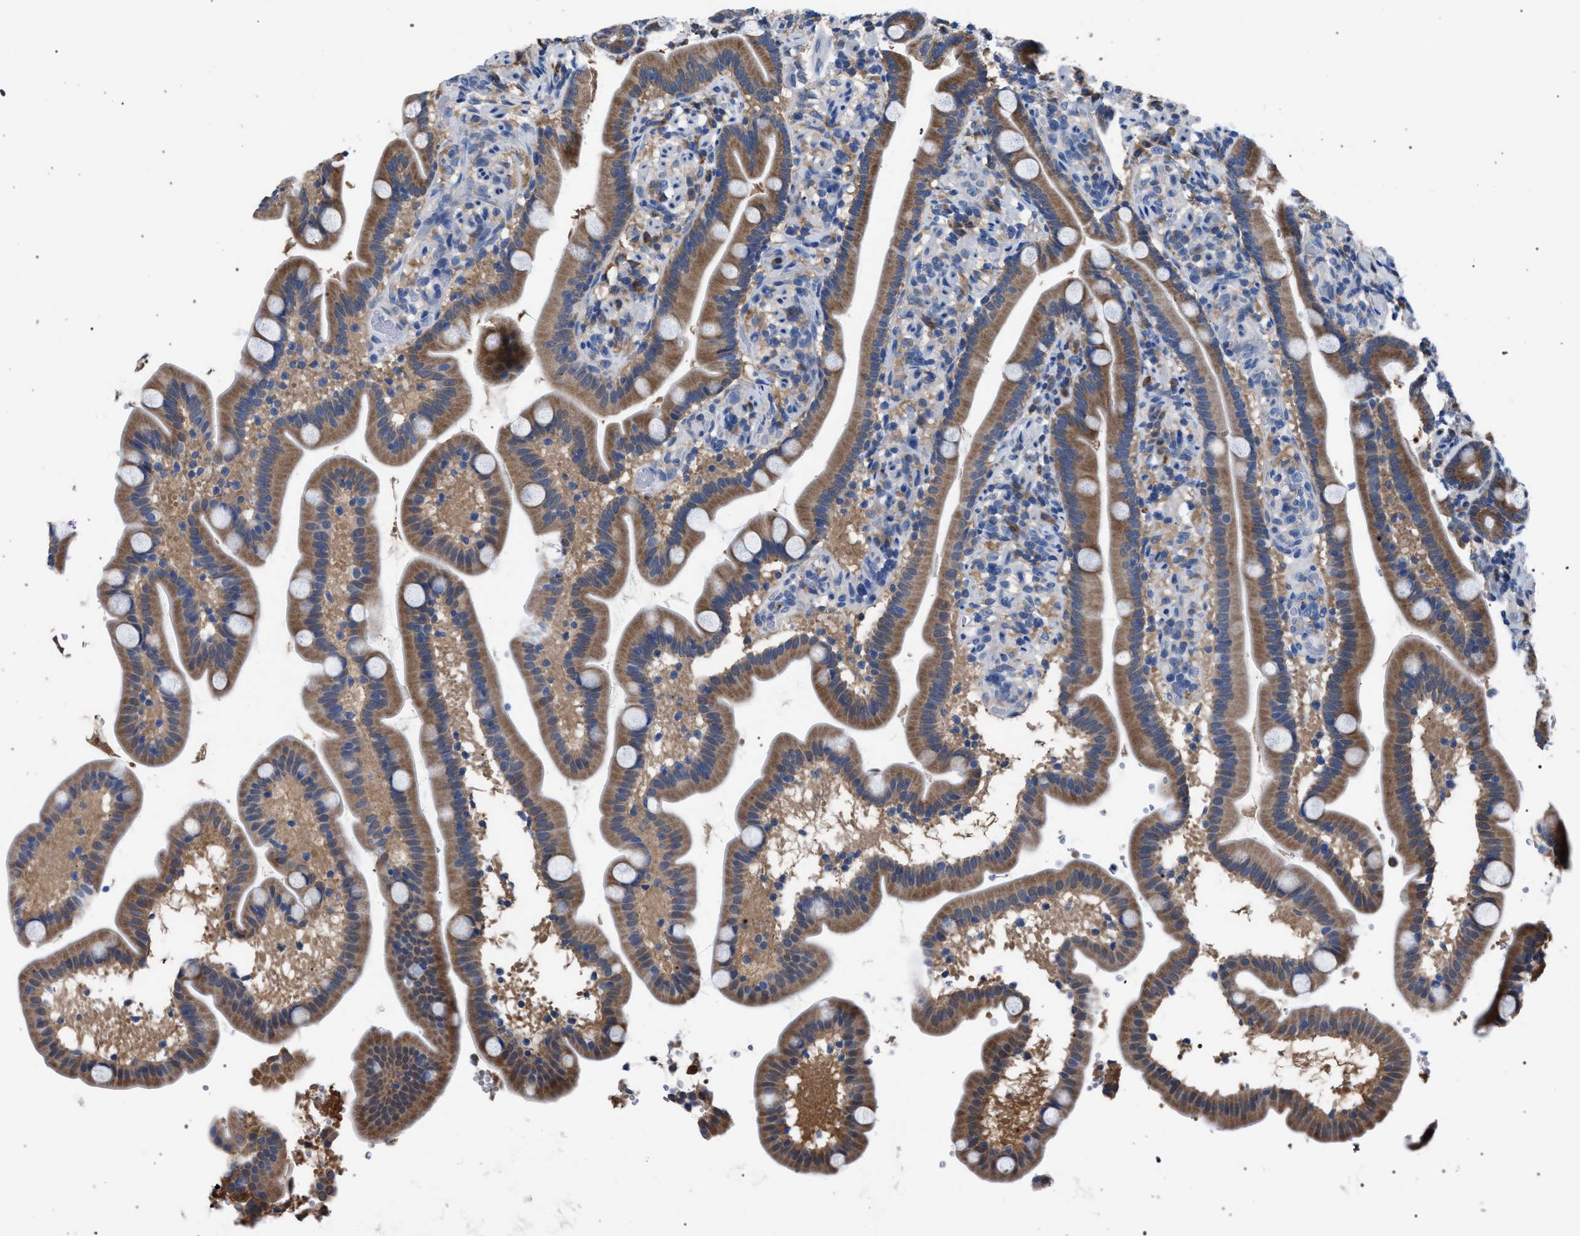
{"staining": {"intensity": "moderate", "quantity": ">75%", "location": "cytoplasmic/membranous"}, "tissue": "duodenum", "cell_type": "Glandular cells", "image_type": "normal", "snomed": [{"axis": "morphology", "description": "Normal tissue, NOS"}, {"axis": "topography", "description": "Duodenum"}], "caption": "Immunohistochemistry staining of normal duodenum, which demonstrates medium levels of moderate cytoplasmic/membranous expression in about >75% of glandular cells indicating moderate cytoplasmic/membranous protein staining. The staining was performed using DAB (brown) for protein detection and nuclei were counterstained in hematoxylin (blue).", "gene": "CRYZ", "patient": {"sex": "male", "age": 54}}